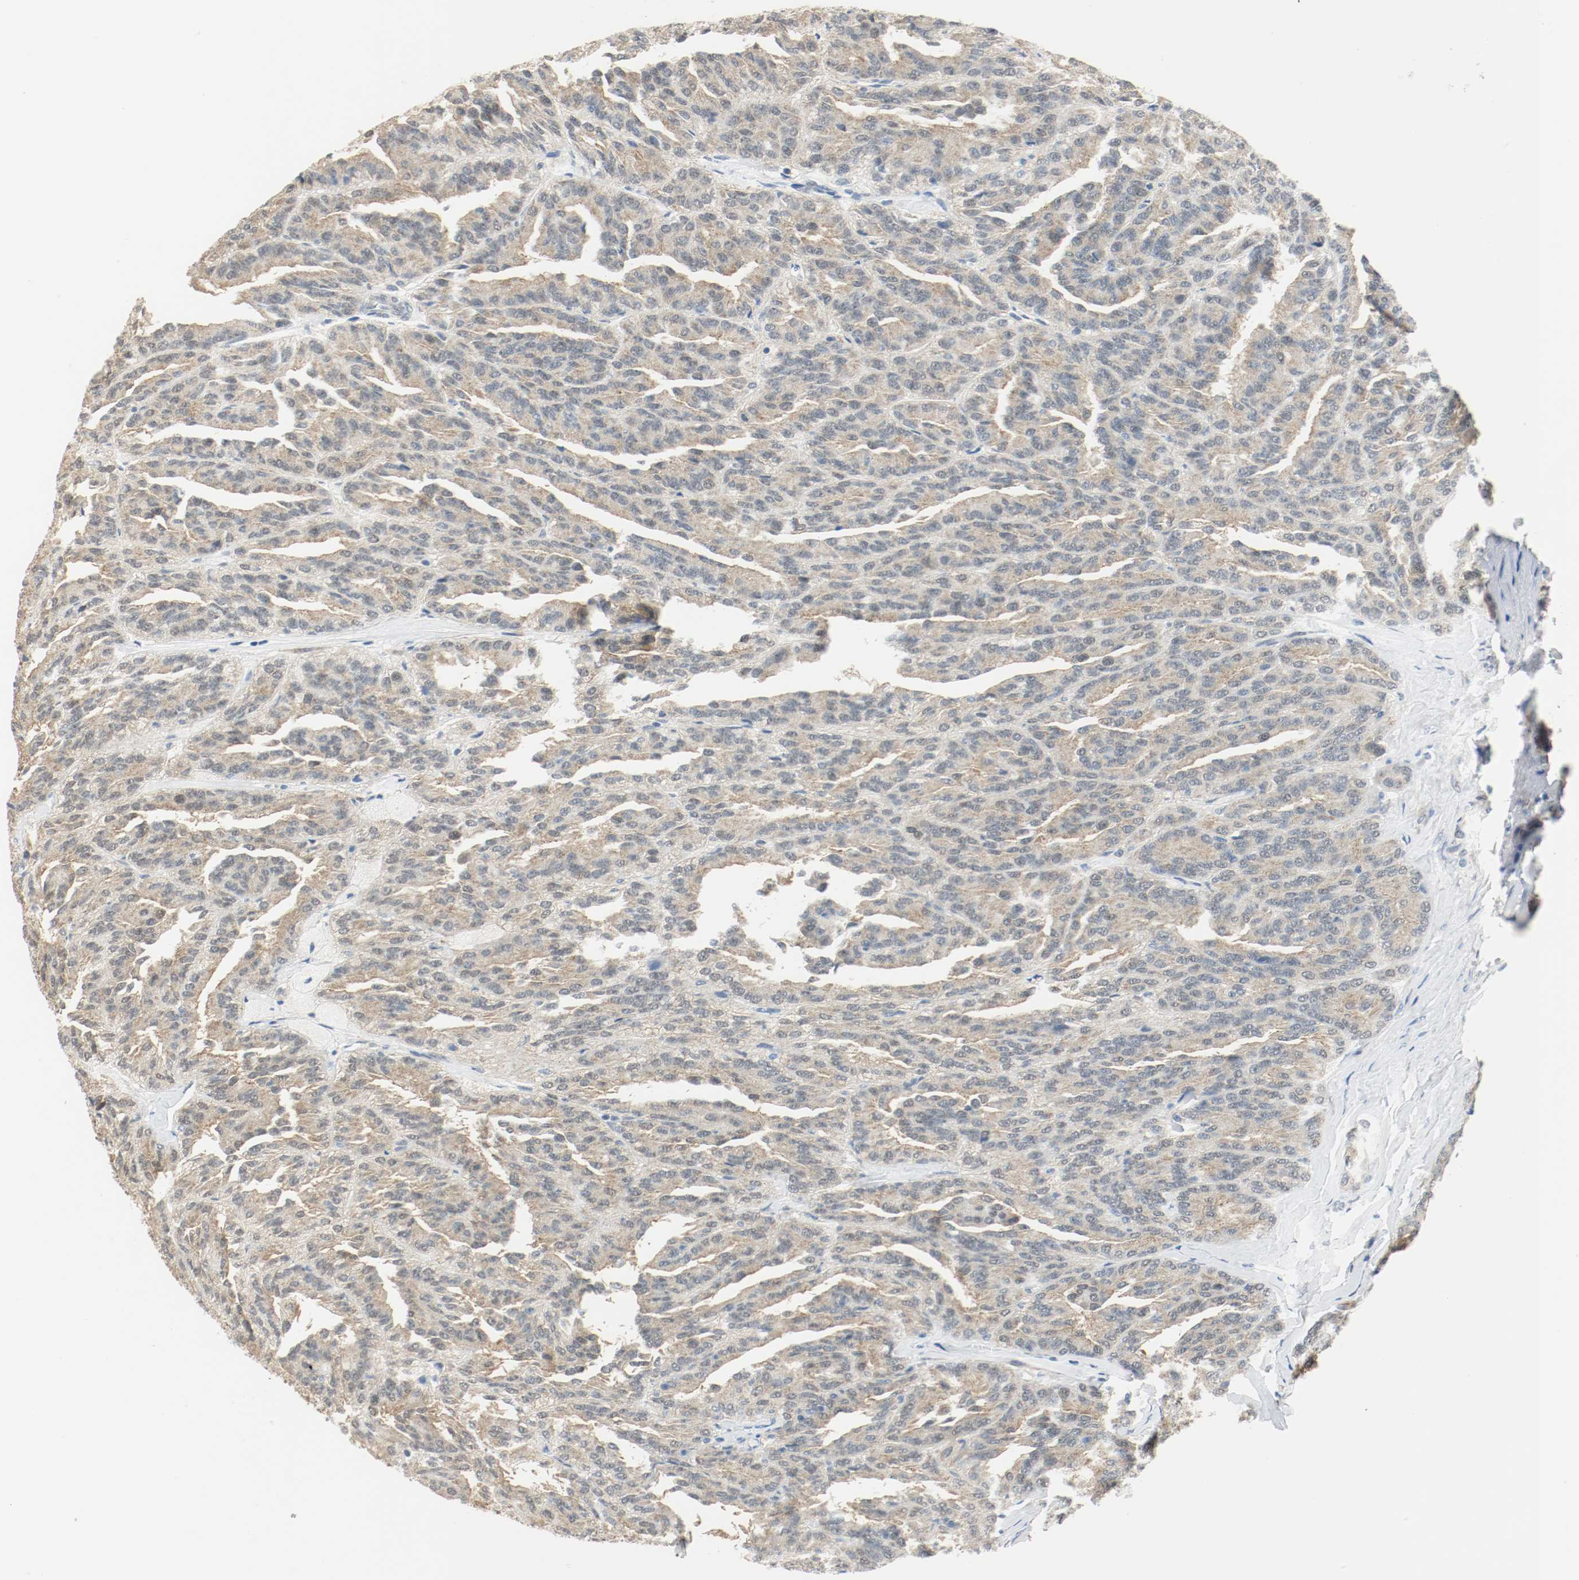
{"staining": {"intensity": "weak", "quantity": ">75%", "location": "cytoplasmic/membranous"}, "tissue": "renal cancer", "cell_type": "Tumor cells", "image_type": "cancer", "snomed": [{"axis": "morphology", "description": "Adenocarcinoma, NOS"}, {"axis": "topography", "description": "Kidney"}], "caption": "Adenocarcinoma (renal) was stained to show a protein in brown. There is low levels of weak cytoplasmic/membranous positivity in approximately >75% of tumor cells.", "gene": "PPME1", "patient": {"sex": "male", "age": 46}}